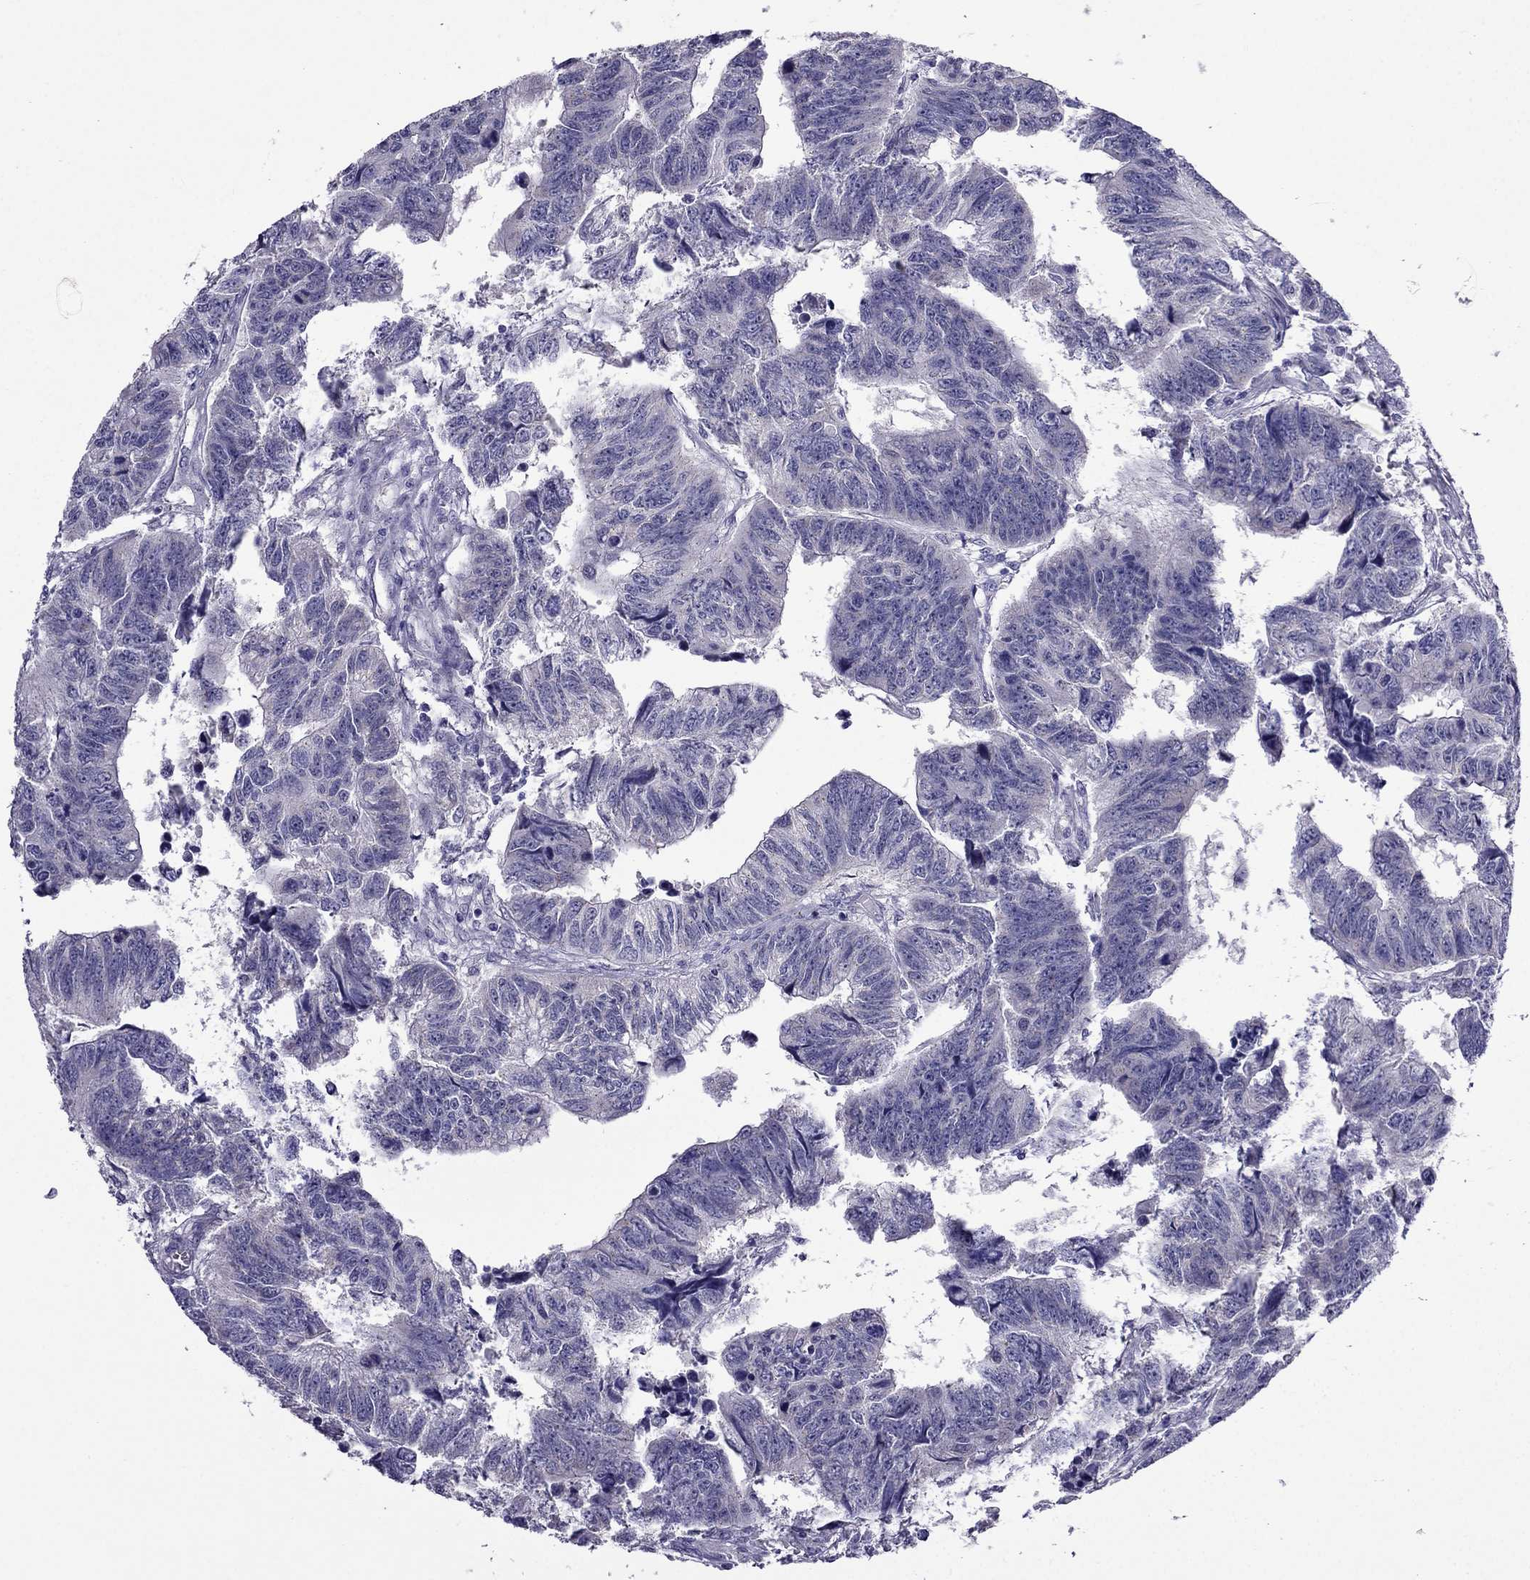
{"staining": {"intensity": "negative", "quantity": "none", "location": "none"}, "tissue": "colorectal cancer", "cell_type": "Tumor cells", "image_type": "cancer", "snomed": [{"axis": "morphology", "description": "Adenocarcinoma, NOS"}, {"axis": "topography", "description": "Rectum"}], "caption": "Adenocarcinoma (colorectal) was stained to show a protein in brown. There is no significant expression in tumor cells.", "gene": "MYBPH", "patient": {"sex": "female", "age": 85}}